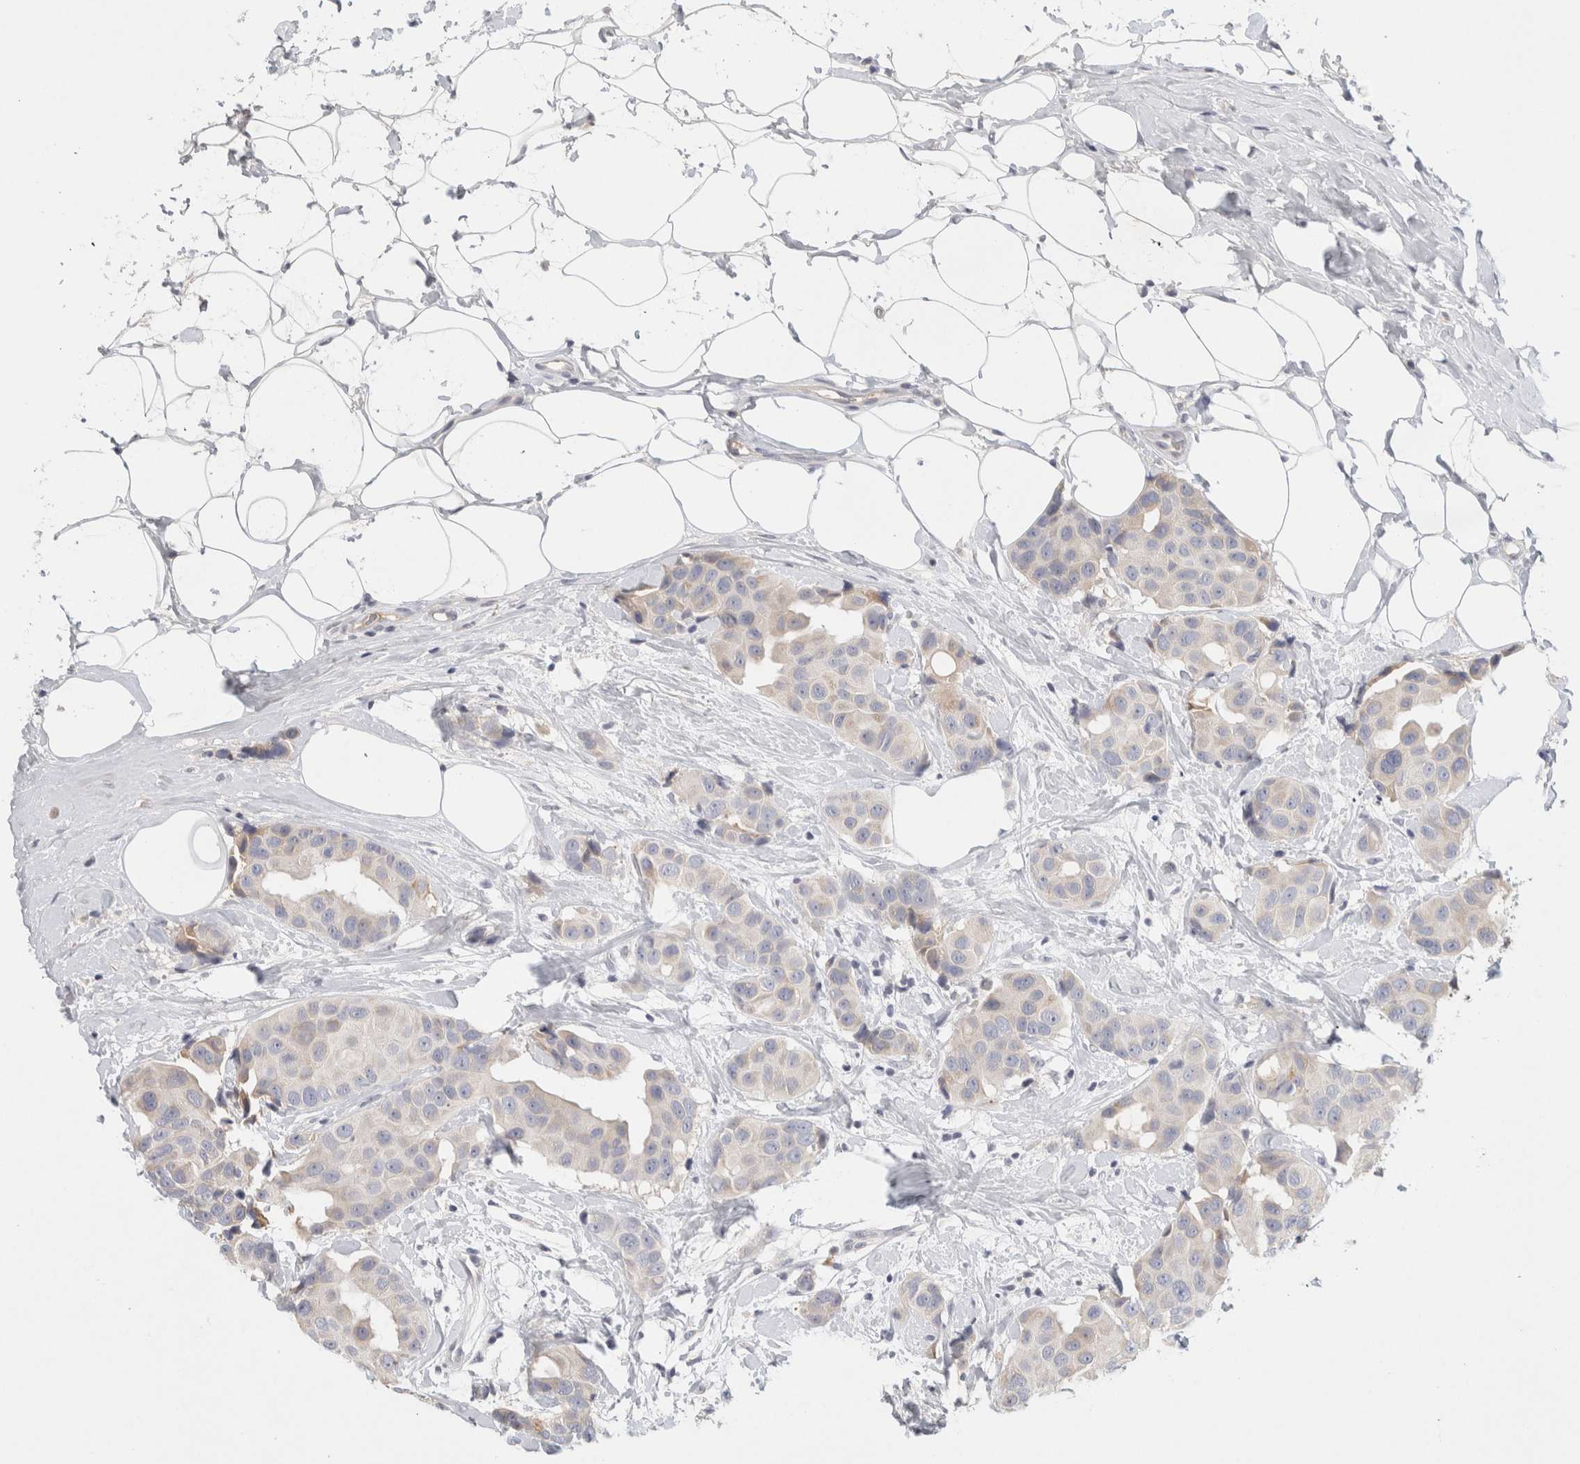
{"staining": {"intensity": "negative", "quantity": "none", "location": "none"}, "tissue": "breast cancer", "cell_type": "Tumor cells", "image_type": "cancer", "snomed": [{"axis": "morphology", "description": "Normal tissue, NOS"}, {"axis": "morphology", "description": "Duct carcinoma"}, {"axis": "topography", "description": "Breast"}], "caption": "Immunohistochemical staining of breast invasive ductal carcinoma exhibits no significant positivity in tumor cells.", "gene": "STK31", "patient": {"sex": "female", "age": 39}}